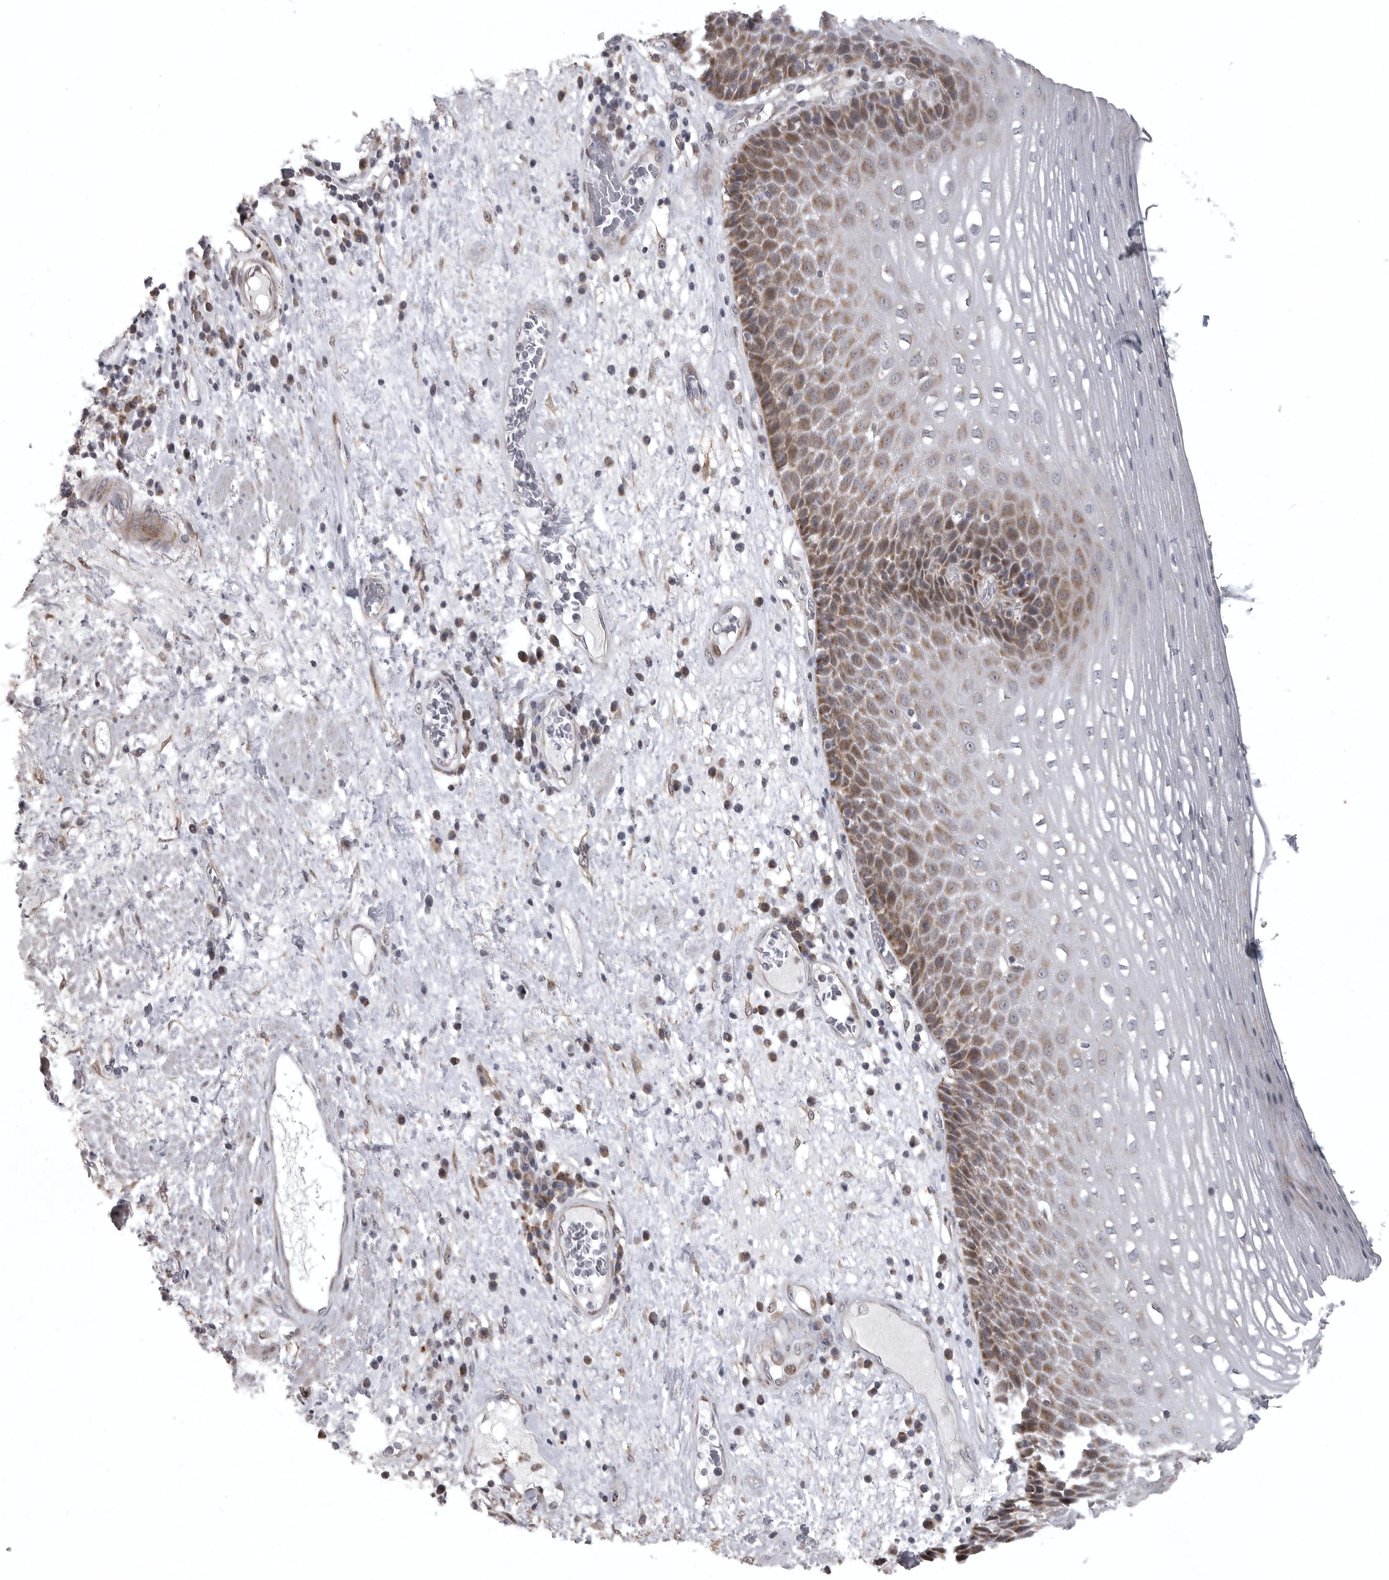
{"staining": {"intensity": "moderate", "quantity": "25%-75%", "location": "cytoplasmic/membranous,nuclear"}, "tissue": "esophagus", "cell_type": "Squamous epithelial cells", "image_type": "normal", "snomed": [{"axis": "morphology", "description": "Normal tissue, NOS"}, {"axis": "morphology", "description": "Adenocarcinoma, NOS"}, {"axis": "topography", "description": "Esophagus"}], "caption": "Unremarkable esophagus was stained to show a protein in brown. There is medium levels of moderate cytoplasmic/membranous,nuclear staining in about 25%-75% of squamous epithelial cells.", "gene": "POLE2", "patient": {"sex": "male", "age": 62}}